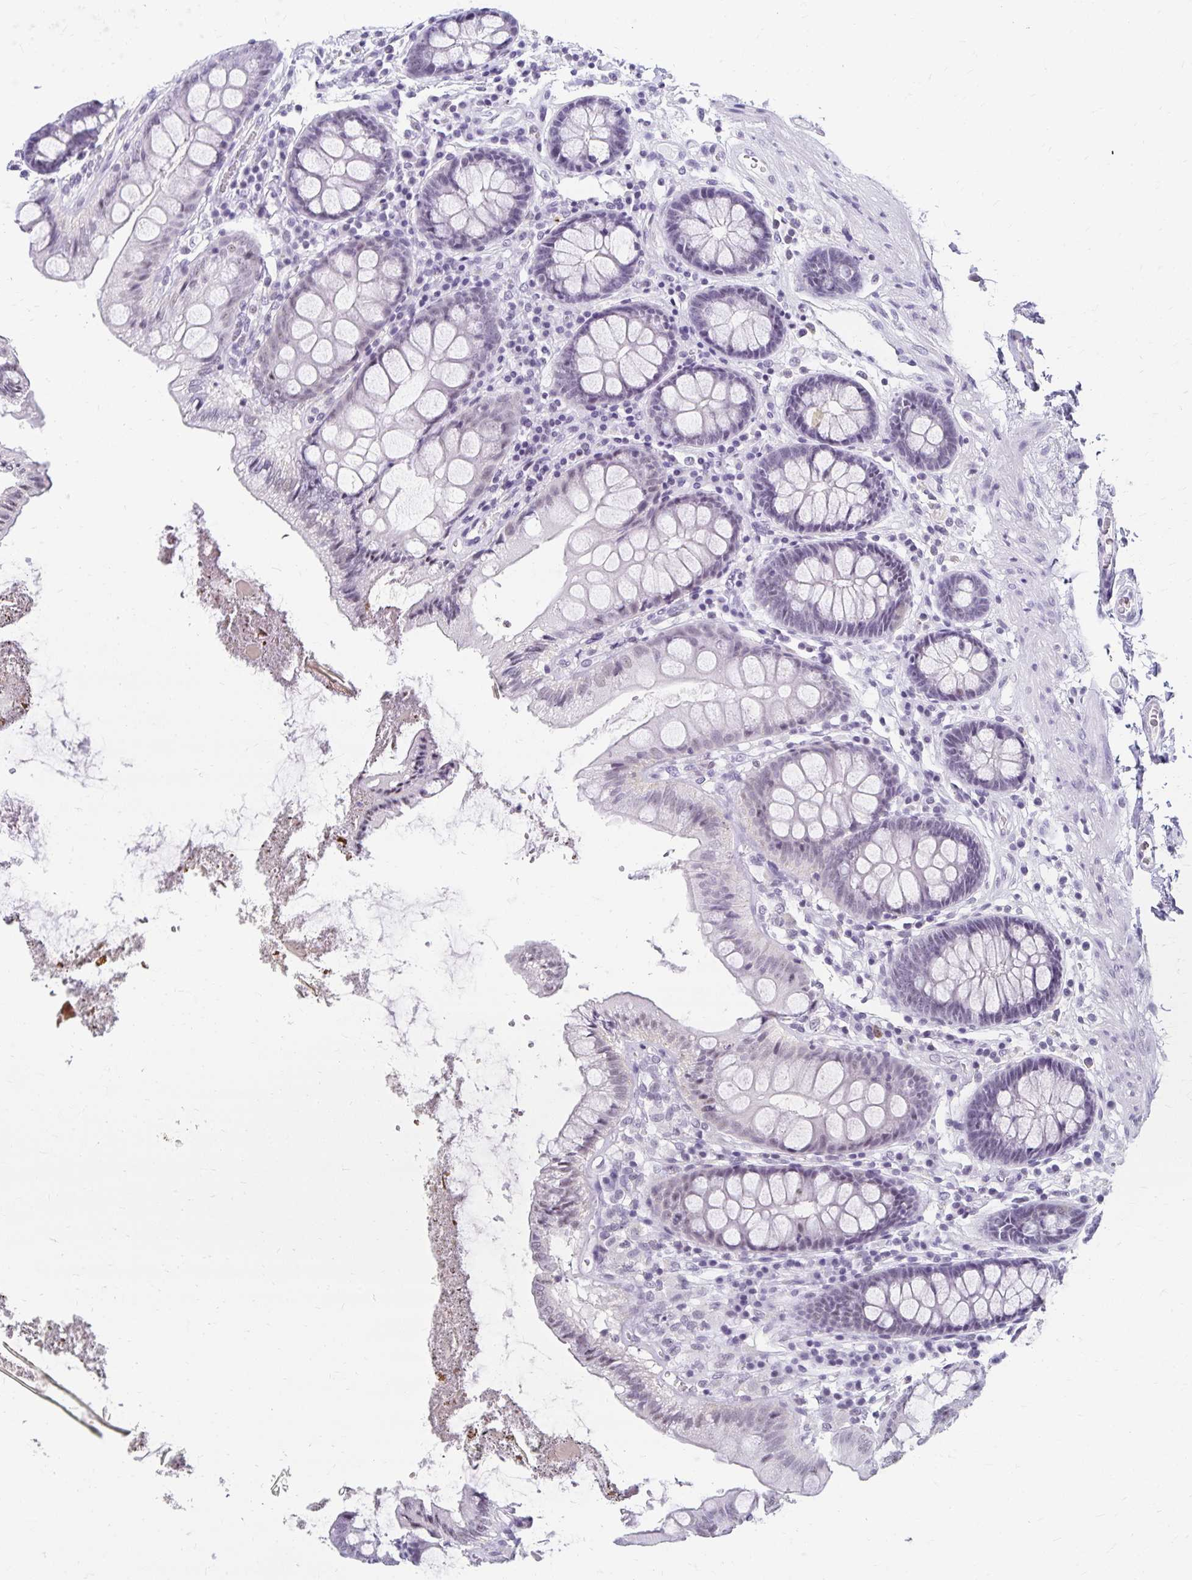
{"staining": {"intensity": "negative", "quantity": "none", "location": "none"}, "tissue": "colon", "cell_type": "Endothelial cells", "image_type": "normal", "snomed": [{"axis": "morphology", "description": "Normal tissue, NOS"}, {"axis": "topography", "description": "Colon"}], "caption": "DAB (3,3'-diaminobenzidine) immunohistochemical staining of benign colon shows no significant positivity in endothelial cells. The staining was performed using DAB (3,3'-diaminobenzidine) to visualize the protein expression in brown, while the nuclei were stained in blue with hematoxylin (Magnification: 20x).", "gene": "C20orf85", "patient": {"sex": "male", "age": 84}}